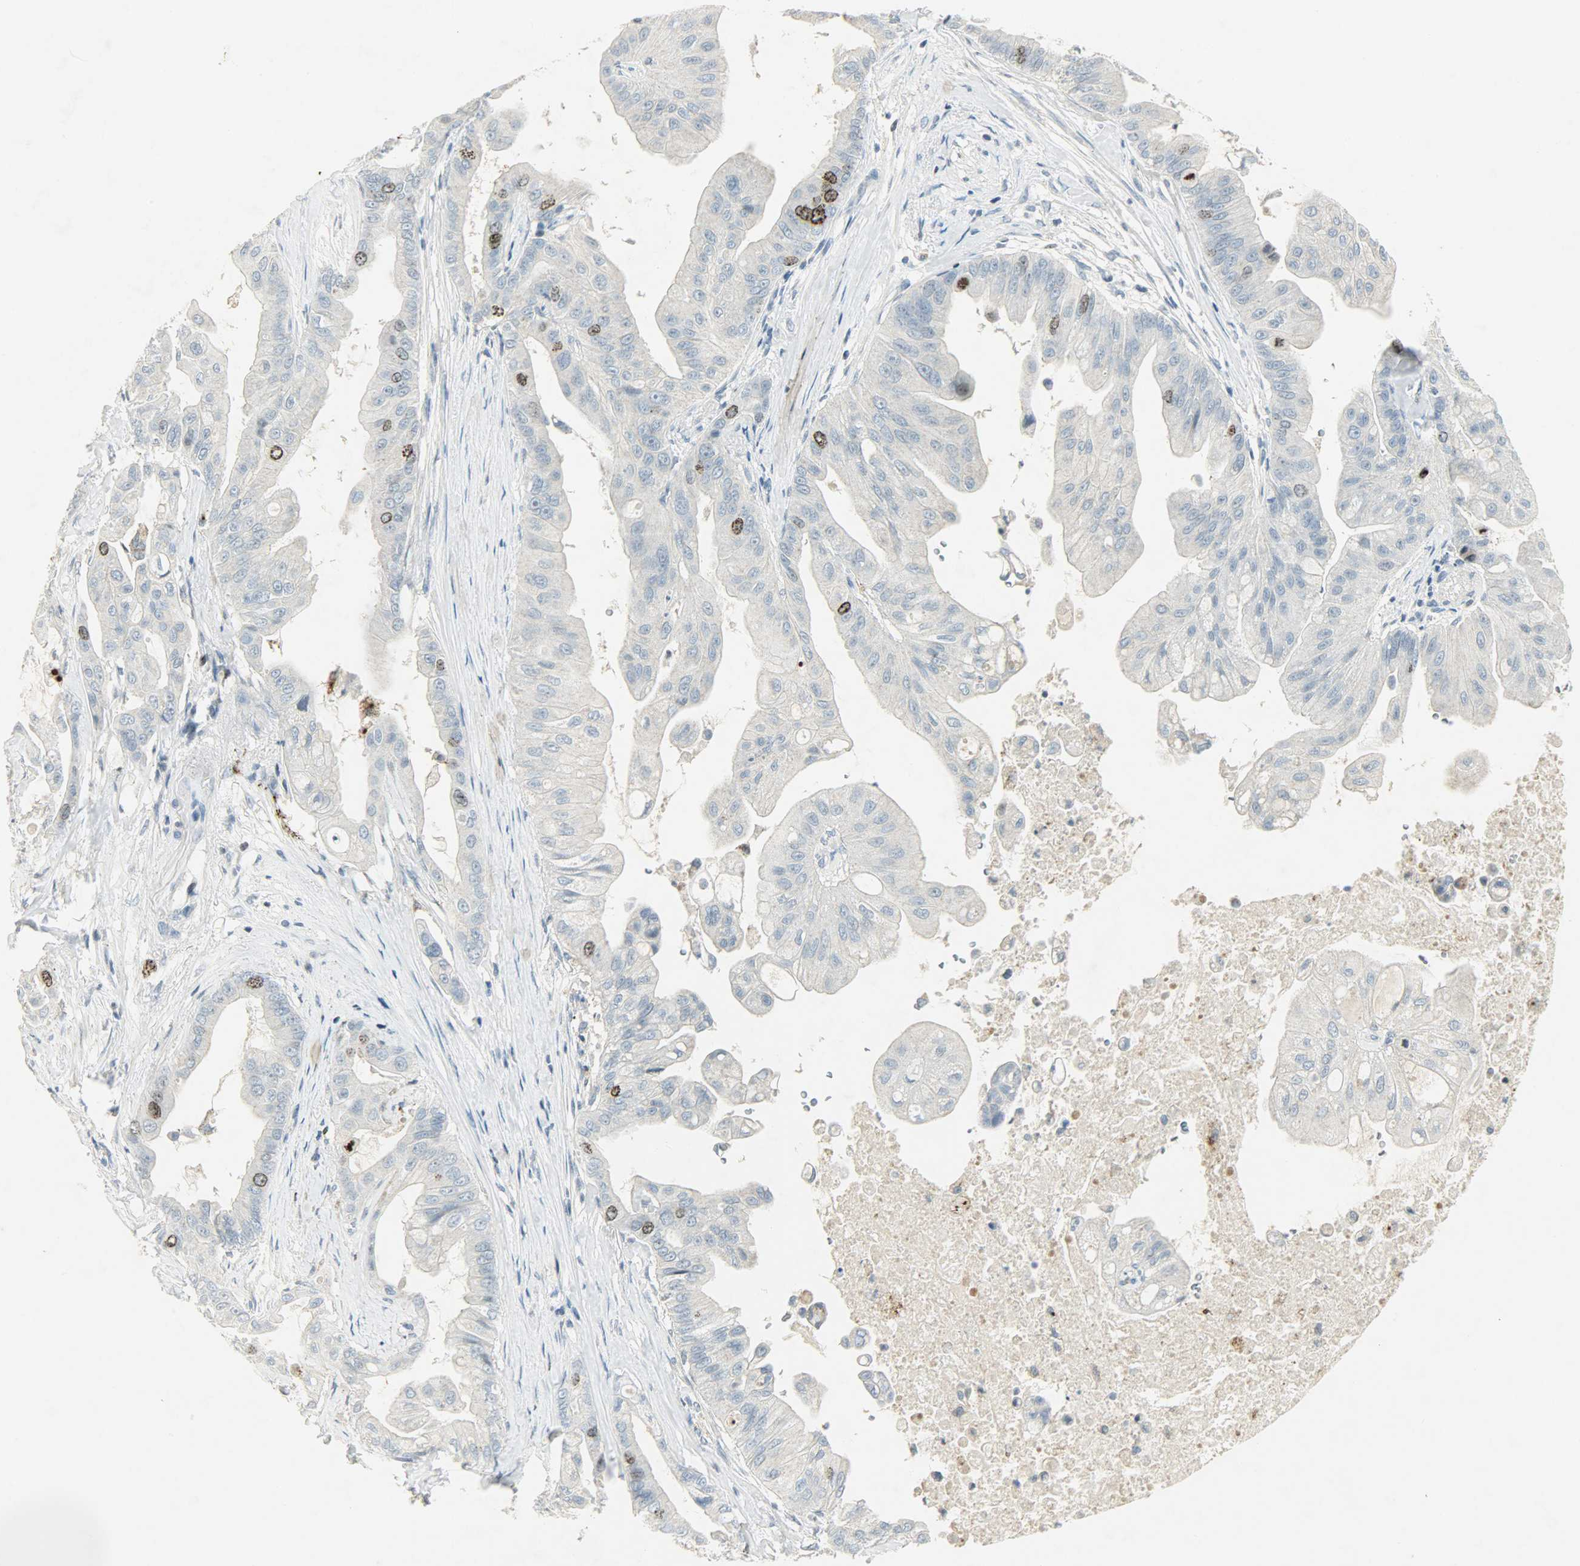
{"staining": {"intensity": "moderate", "quantity": "<25%", "location": "nuclear"}, "tissue": "pancreatic cancer", "cell_type": "Tumor cells", "image_type": "cancer", "snomed": [{"axis": "morphology", "description": "Adenocarcinoma, NOS"}, {"axis": "topography", "description": "Pancreas"}], "caption": "A brown stain highlights moderate nuclear expression of a protein in human pancreatic adenocarcinoma tumor cells. (Stains: DAB in brown, nuclei in blue, Microscopy: brightfield microscopy at high magnification).", "gene": "AURKB", "patient": {"sex": "female", "age": 75}}